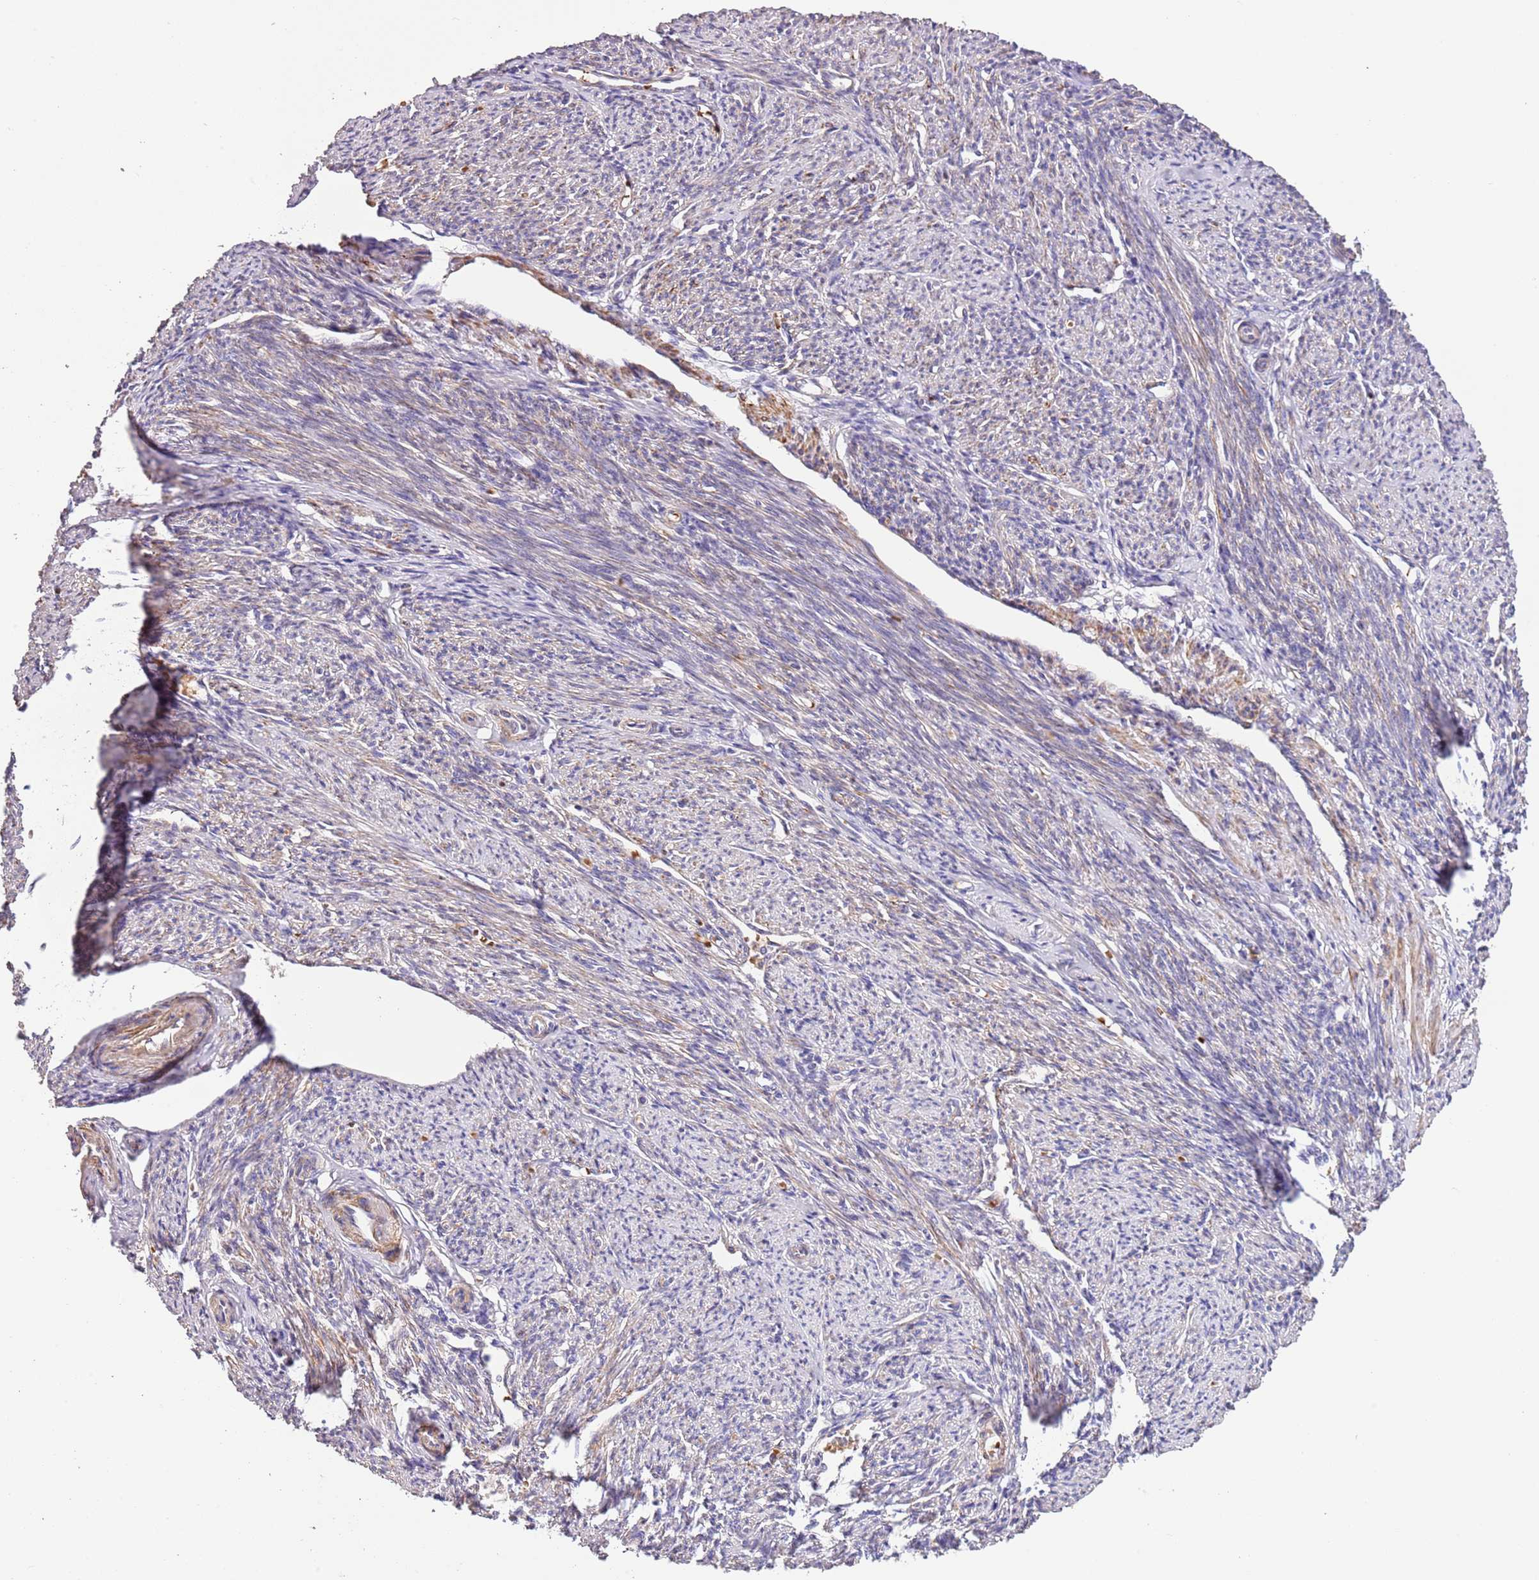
{"staining": {"intensity": "moderate", "quantity": ">75%", "location": "cytoplasmic/membranous"}, "tissue": "smooth muscle", "cell_type": "Smooth muscle cells", "image_type": "normal", "snomed": [{"axis": "morphology", "description": "Normal tissue, NOS"}, {"axis": "topography", "description": "Smooth muscle"}, {"axis": "topography", "description": "Uterus"}], "caption": "This is a histology image of IHC staining of unremarkable smooth muscle, which shows moderate positivity in the cytoplasmic/membranous of smooth muscle cells.", "gene": "PIGA", "patient": {"sex": "female", "age": 59}}